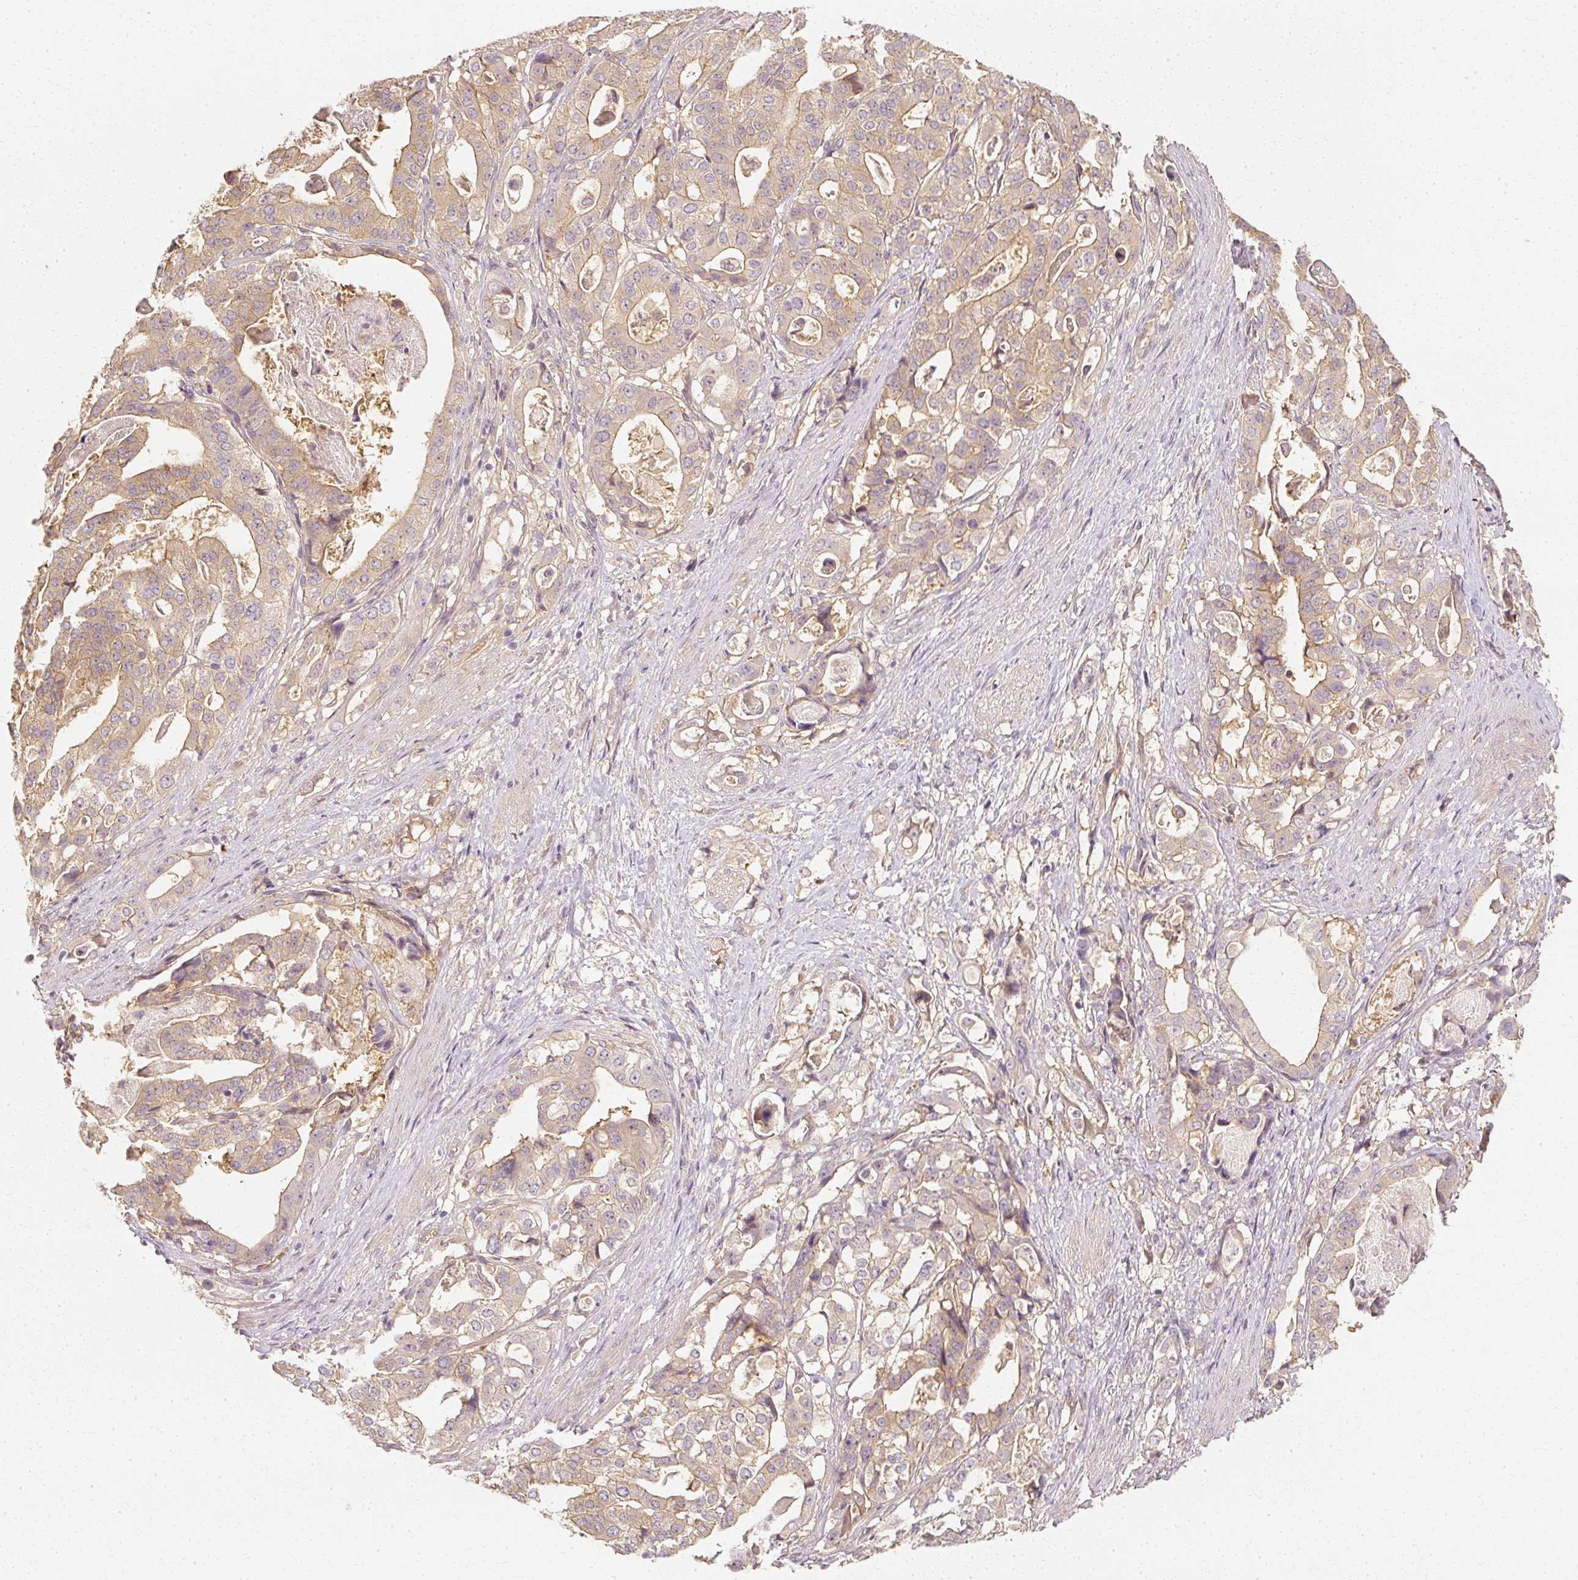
{"staining": {"intensity": "moderate", "quantity": "25%-75%", "location": "cytoplasmic/membranous"}, "tissue": "stomach cancer", "cell_type": "Tumor cells", "image_type": "cancer", "snomed": [{"axis": "morphology", "description": "Adenocarcinoma, NOS"}, {"axis": "topography", "description": "Stomach"}], "caption": "This is a histology image of immunohistochemistry (IHC) staining of stomach cancer (adenocarcinoma), which shows moderate expression in the cytoplasmic/membranous of tumor cells.", "gene": "GNAQ", "patient": {"sex": "male", "age": 48}}